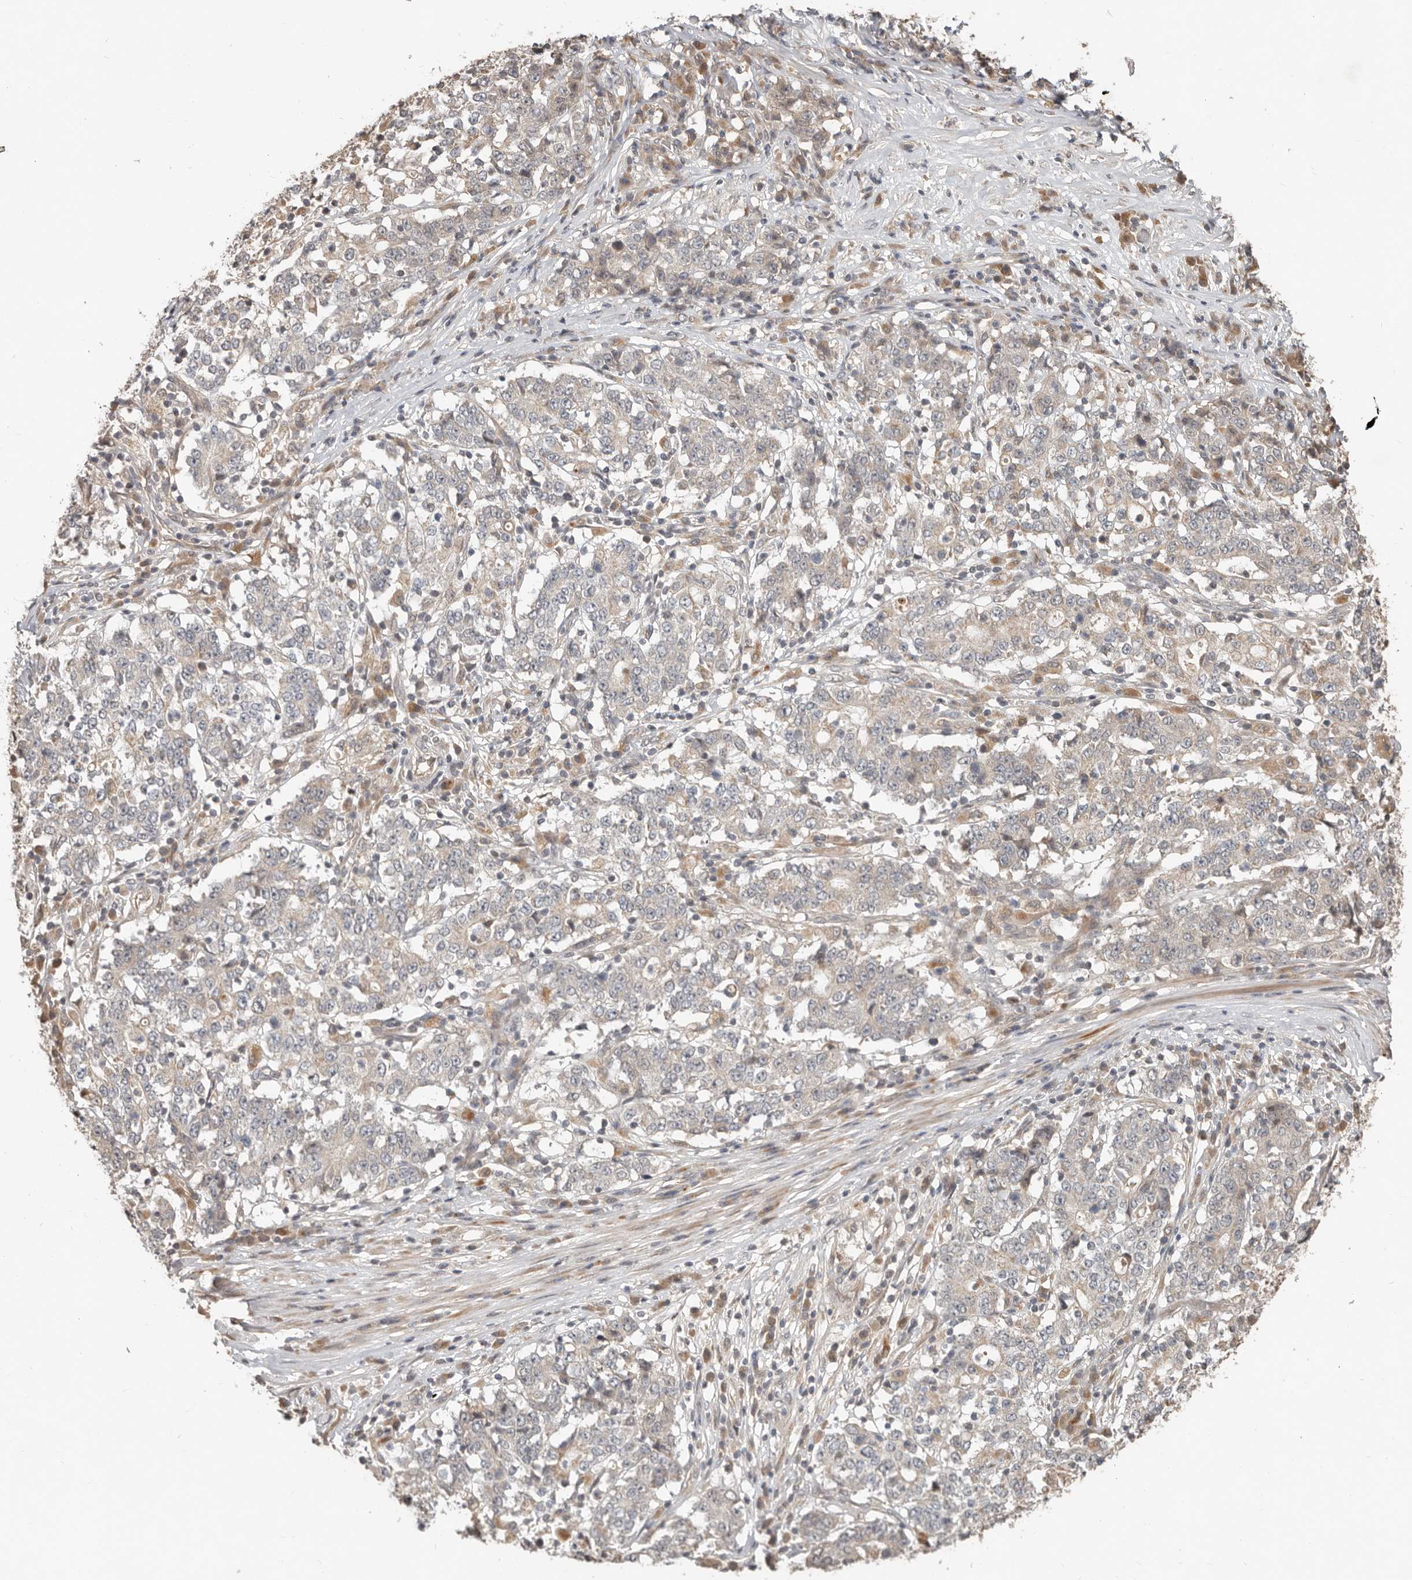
{"staining": {"intensity": "negative", "quantity": "none", "location": "none"}, "tissue": "stomach cancer", "cell_type": "Tumor cells", "image_type": "cancer", "snomed": [{"axis": "morphology", "description": "Adenocarcinoma, NOS"}, {"axis": "topography", "description": "Stomach"}], "caption": "High magnification brightfield microscopy of stomach cancer (adenocarcinoma) stained with DAB (3,3'-diaminobenzidine) (brown) and counterstained with hematoxylin (blue): tumor cells show no significant expression.", "gene": "MTFR2", "patient": {"sex": "male", "age": 59}}